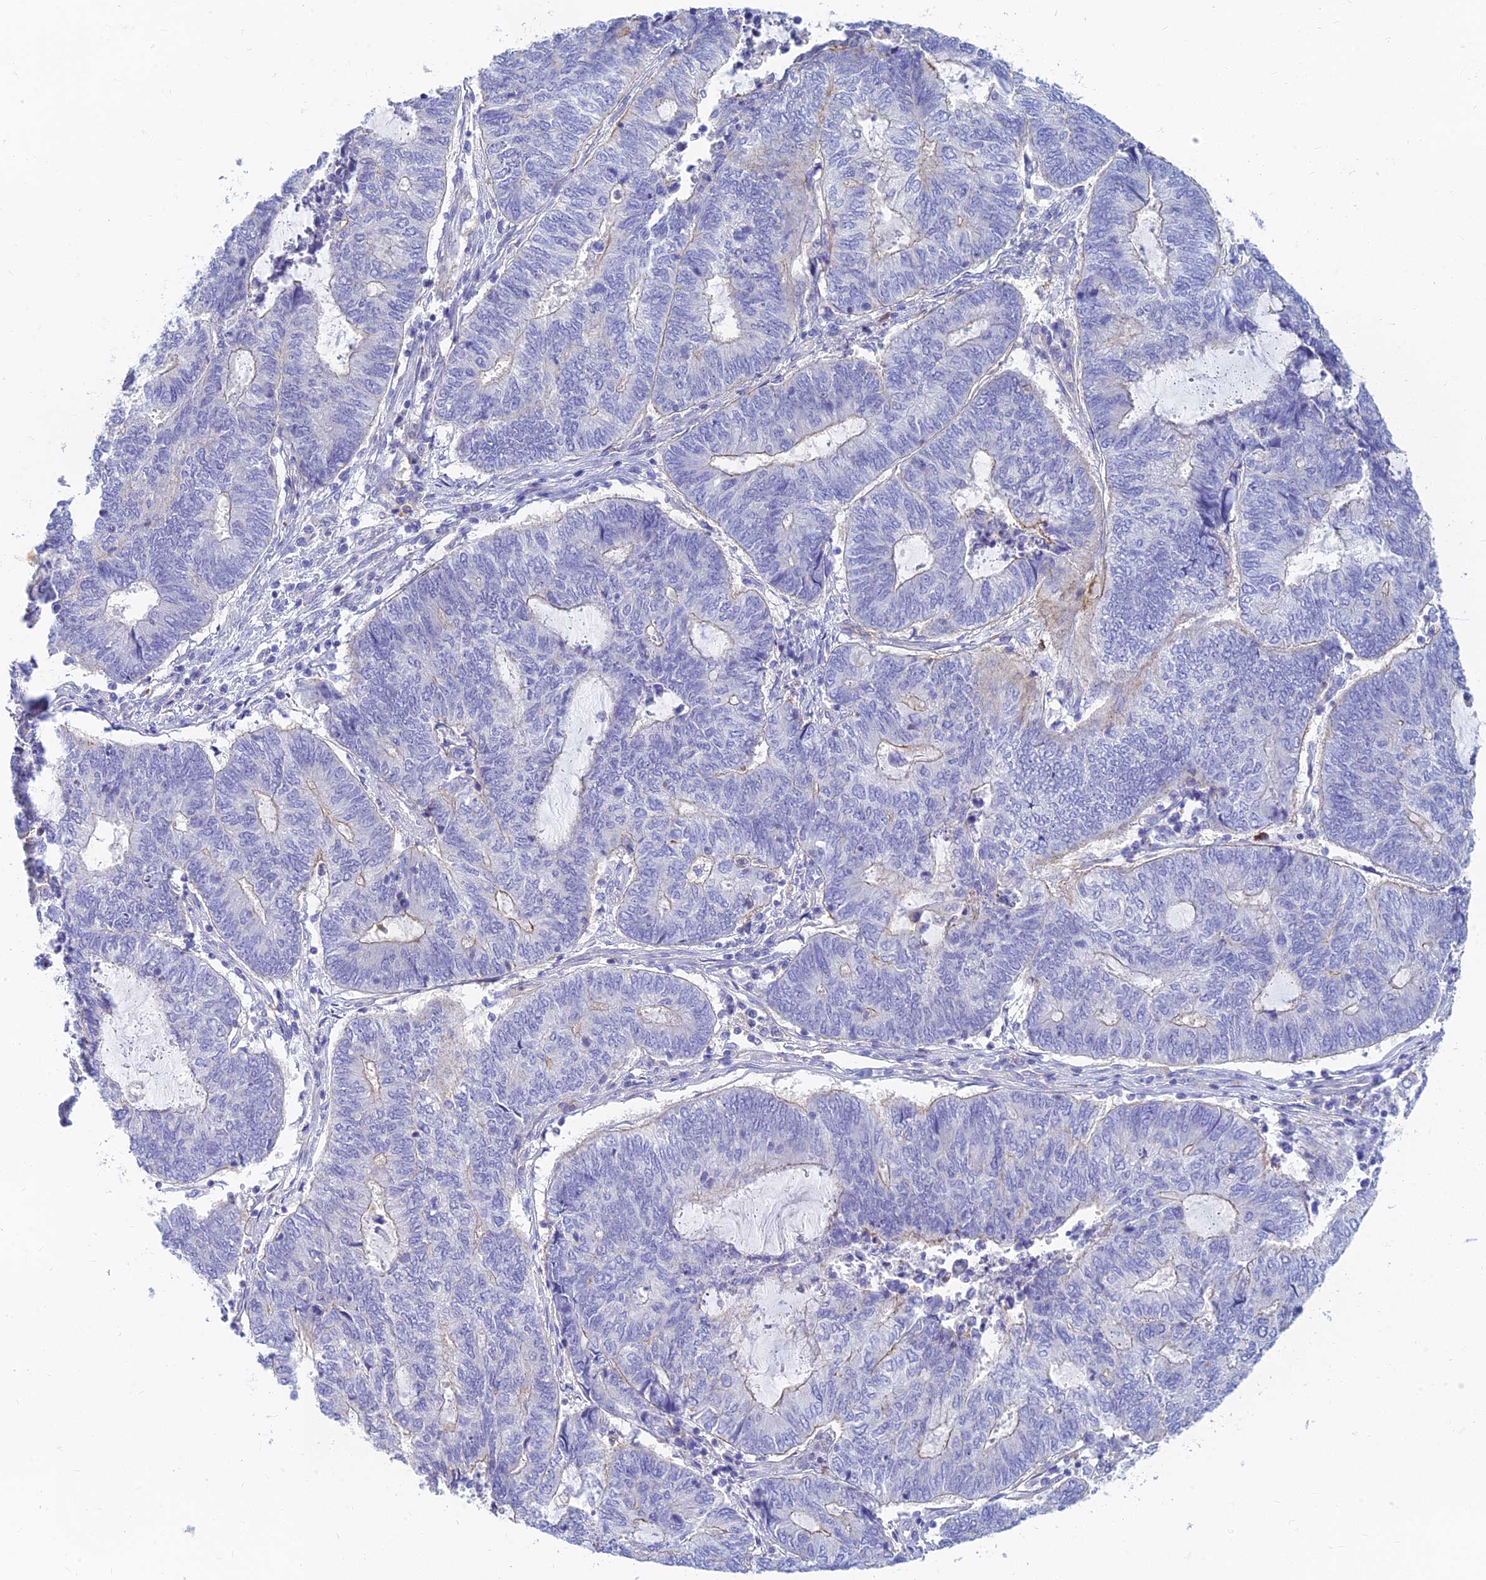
{"staining": {"intensity": "negative", "quantity": "none", "location": "none"}, "tissue": "endometrial cancer", "cell_type": "Tumor cells", "image_type": "cancer", "snomed": [{"axis": "morphology", "description": "Adenocarcinoma, NOS"}, {"axis": "topography", "description": "Uterus"}, {"axis": "topography", "description": "Endometrium"}], "caption": "A high-resolution image shows immunohistochemistry staining of endometrial cancer (adenocarcinoma), which reveals no significant positivity in tumor cells.", "gene": "STRN4", "patient": {"sex": "female", "age": 70}}